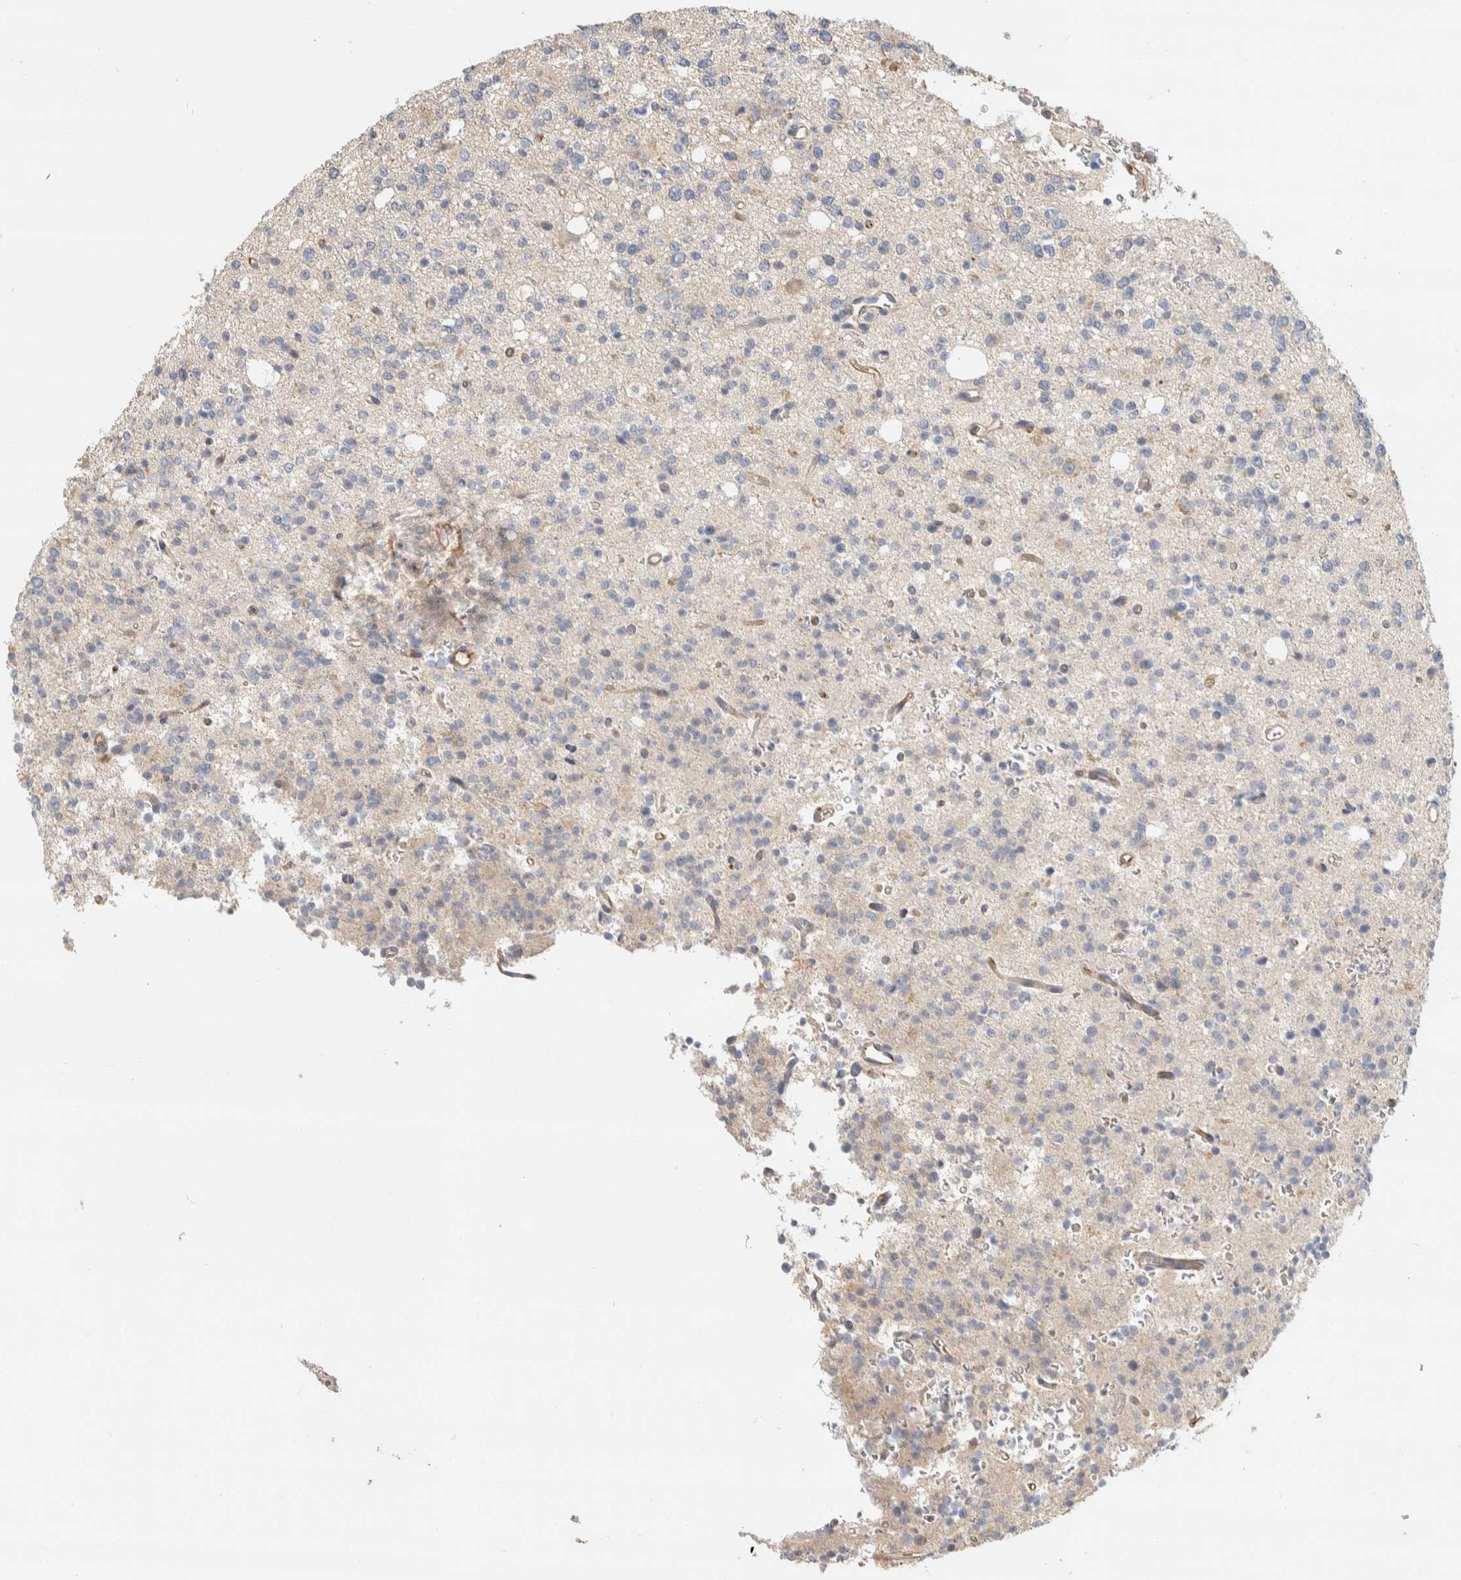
{"staining": {"intensity": "negative", "quantity": "none", "location": "none"}, "tissue": "glioma", "cell_type": "Tumor cells", "image_type": "cancer", "snomed": [{"axis": "morphology", "description": "Glioma, malignant, High grade"}, {"axis": "topography", "description": "Brain"}], "caption": "DAB immunohistochemical staining of glioma displays no significant positivity in tumor cells.", "gene": "CDR2", "patient": {"sex": "female", "age": 62}}